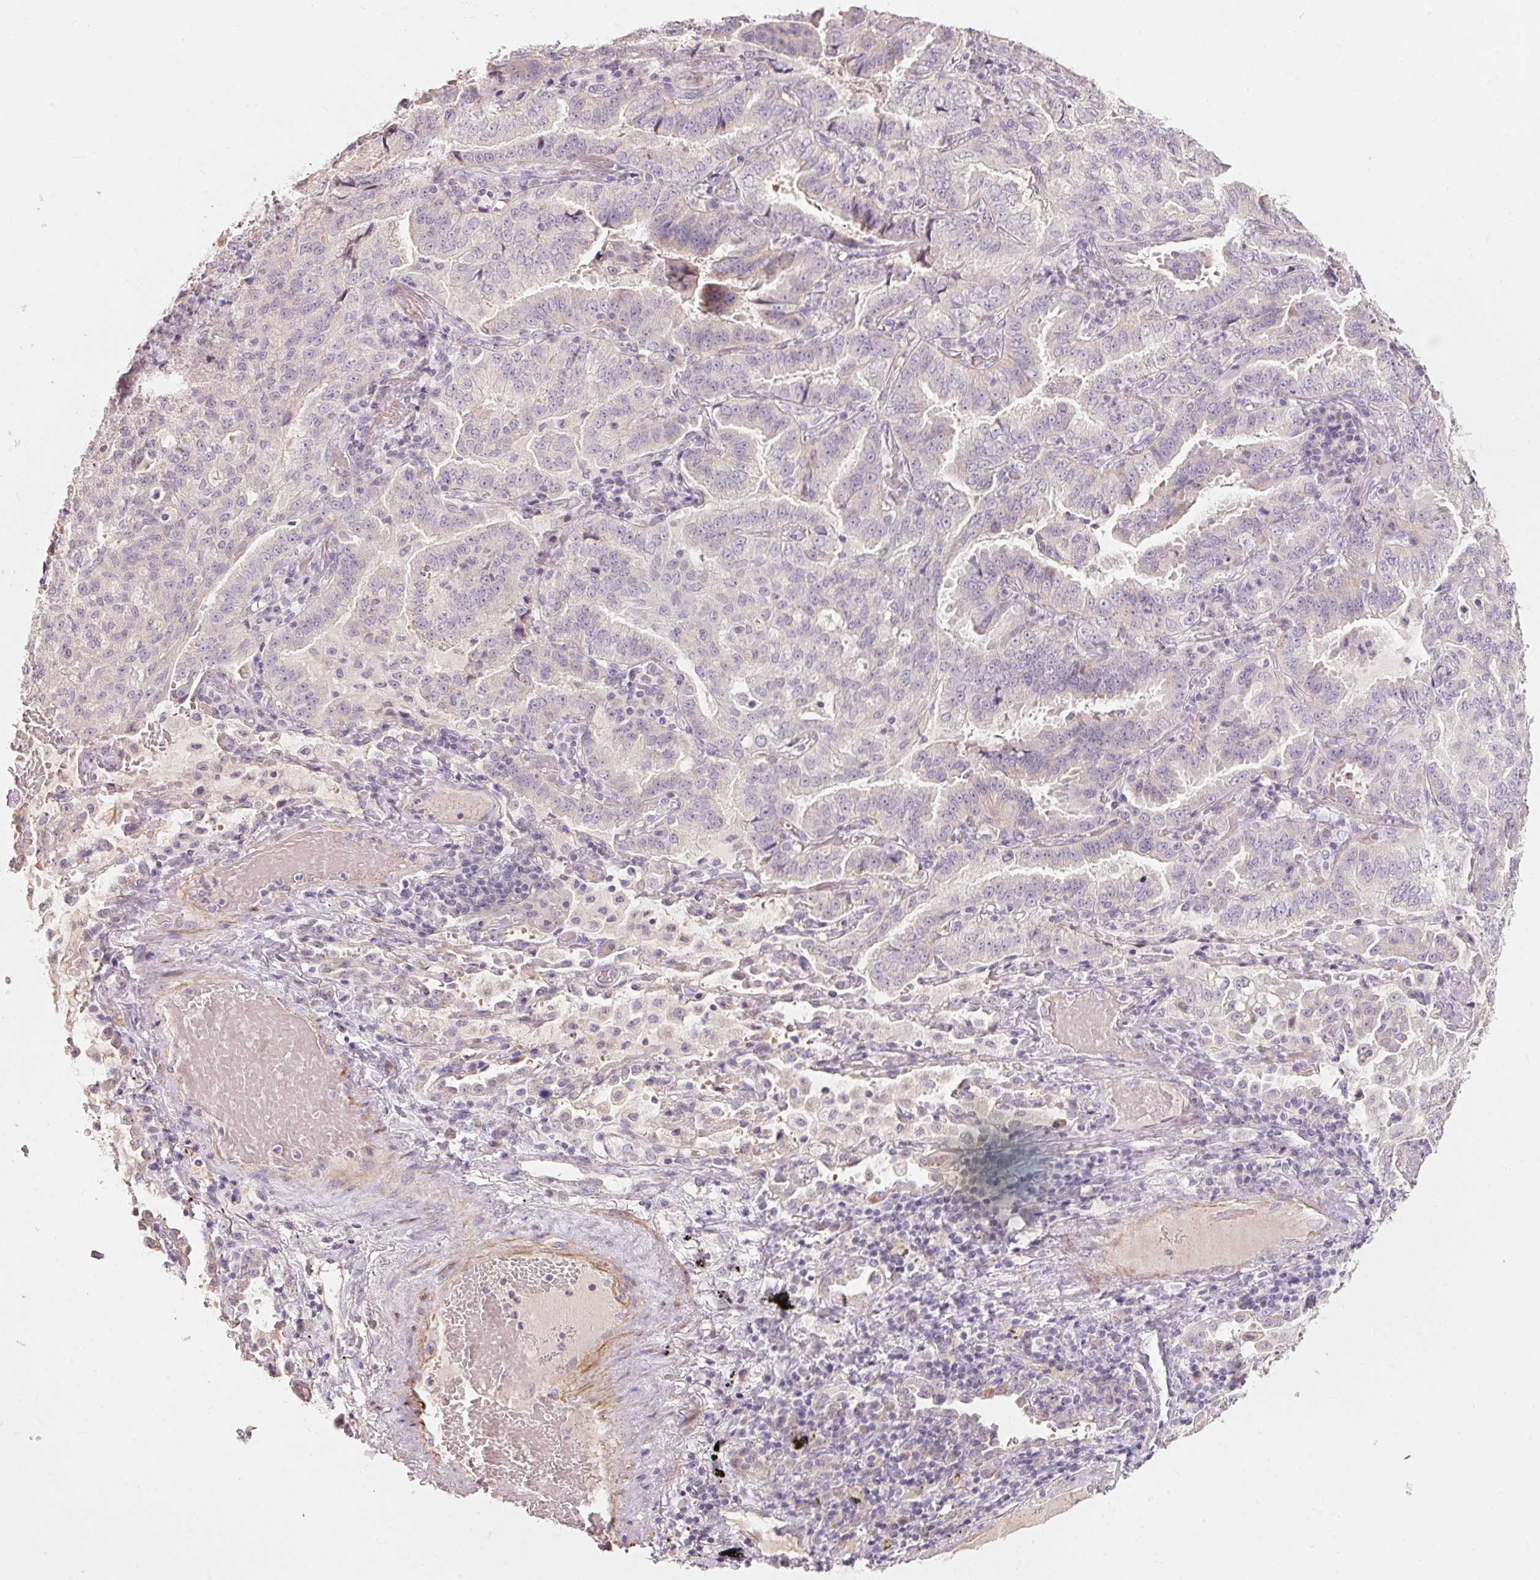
{"staining": {"intensity": "negative", "quantity": "none", "location": "none"}, "tissue": "lung cancer", "cell_type": "Tumor cells", "image_type": "cancer", "snomed": [{"axis": "morphology", "description": "Aneuploidy"}, {"axis": "morphology", "description": "Adenocarcinoma, NOS"}, {"axis": "morphology", "description": "Adenocarcinoma, metastatic, NOS"}, {"axis": "topography", "description": "Lymph node"}, {"axis": "topography", "description": "Lung"}], "caption": "There is no significant staining in tumor cells of lung cancer. (Immunohistochemistry (ihc), brightfield microscopy, high magnification).", "gene": "TP53AIP1", "patient": {"sex": "female", "age": 48}}